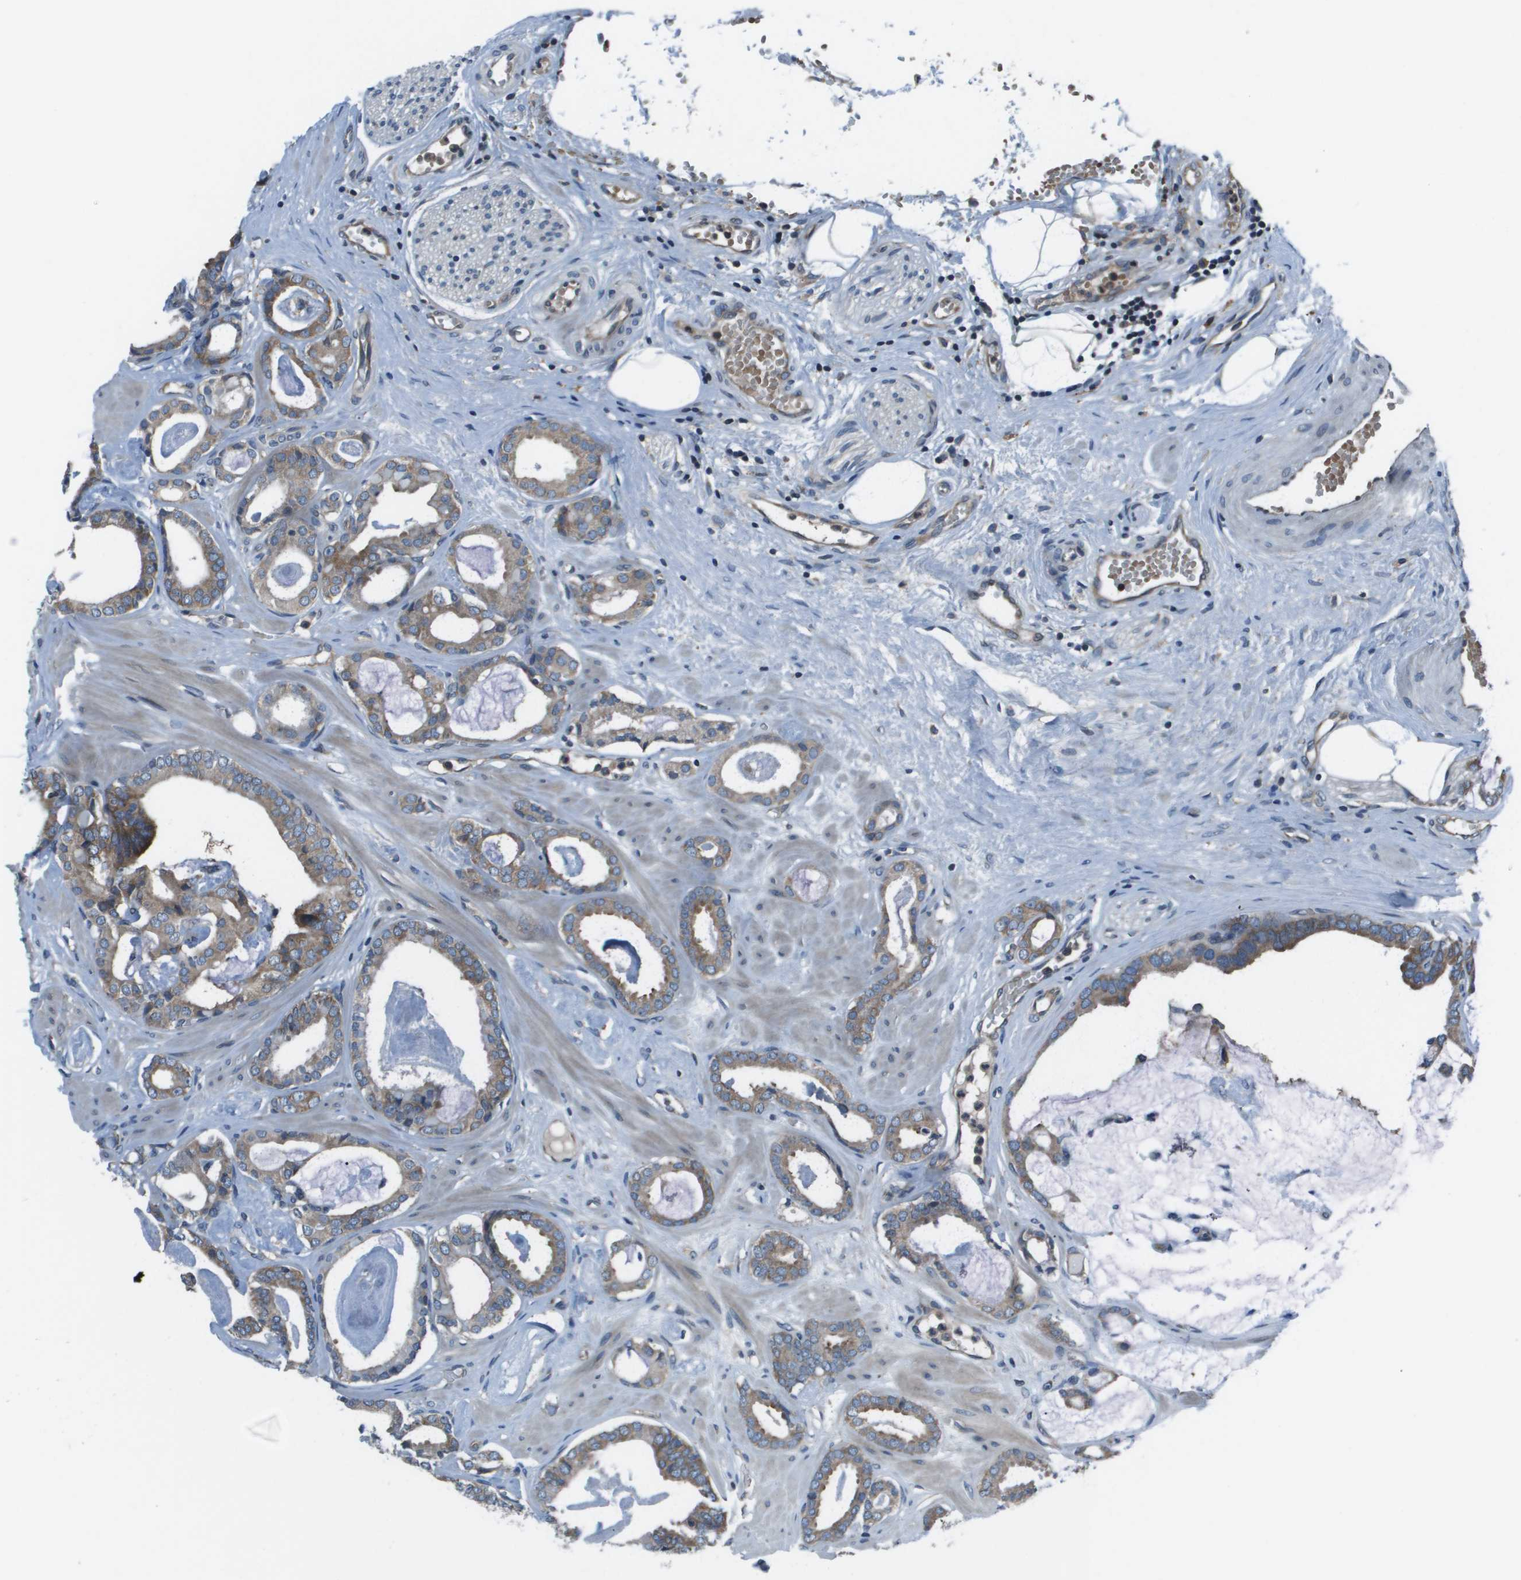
{"staining": {"intensity": "moderate", "quantity": ">75%", "location": "cytoplasmic/membranous"}, "tissue": "prostate cancer", "cell_type": "Tumor cells", "image_type": "cancer", "snomed": [{"axis": "morphology", "description": "Adenocarcinoma, Low grade"}, {"axis": "topography", "description": "Prostate"}], "caption": "Immunohistochemical staining of prostate cancer (low-grade adenocarcinoma) shows medium levels of moderate cytoplasmic/membranous protein staining in about >75% of tumor cells.", "gene": "EIF3B", "patient": {"sex": "male", "age": 53}}